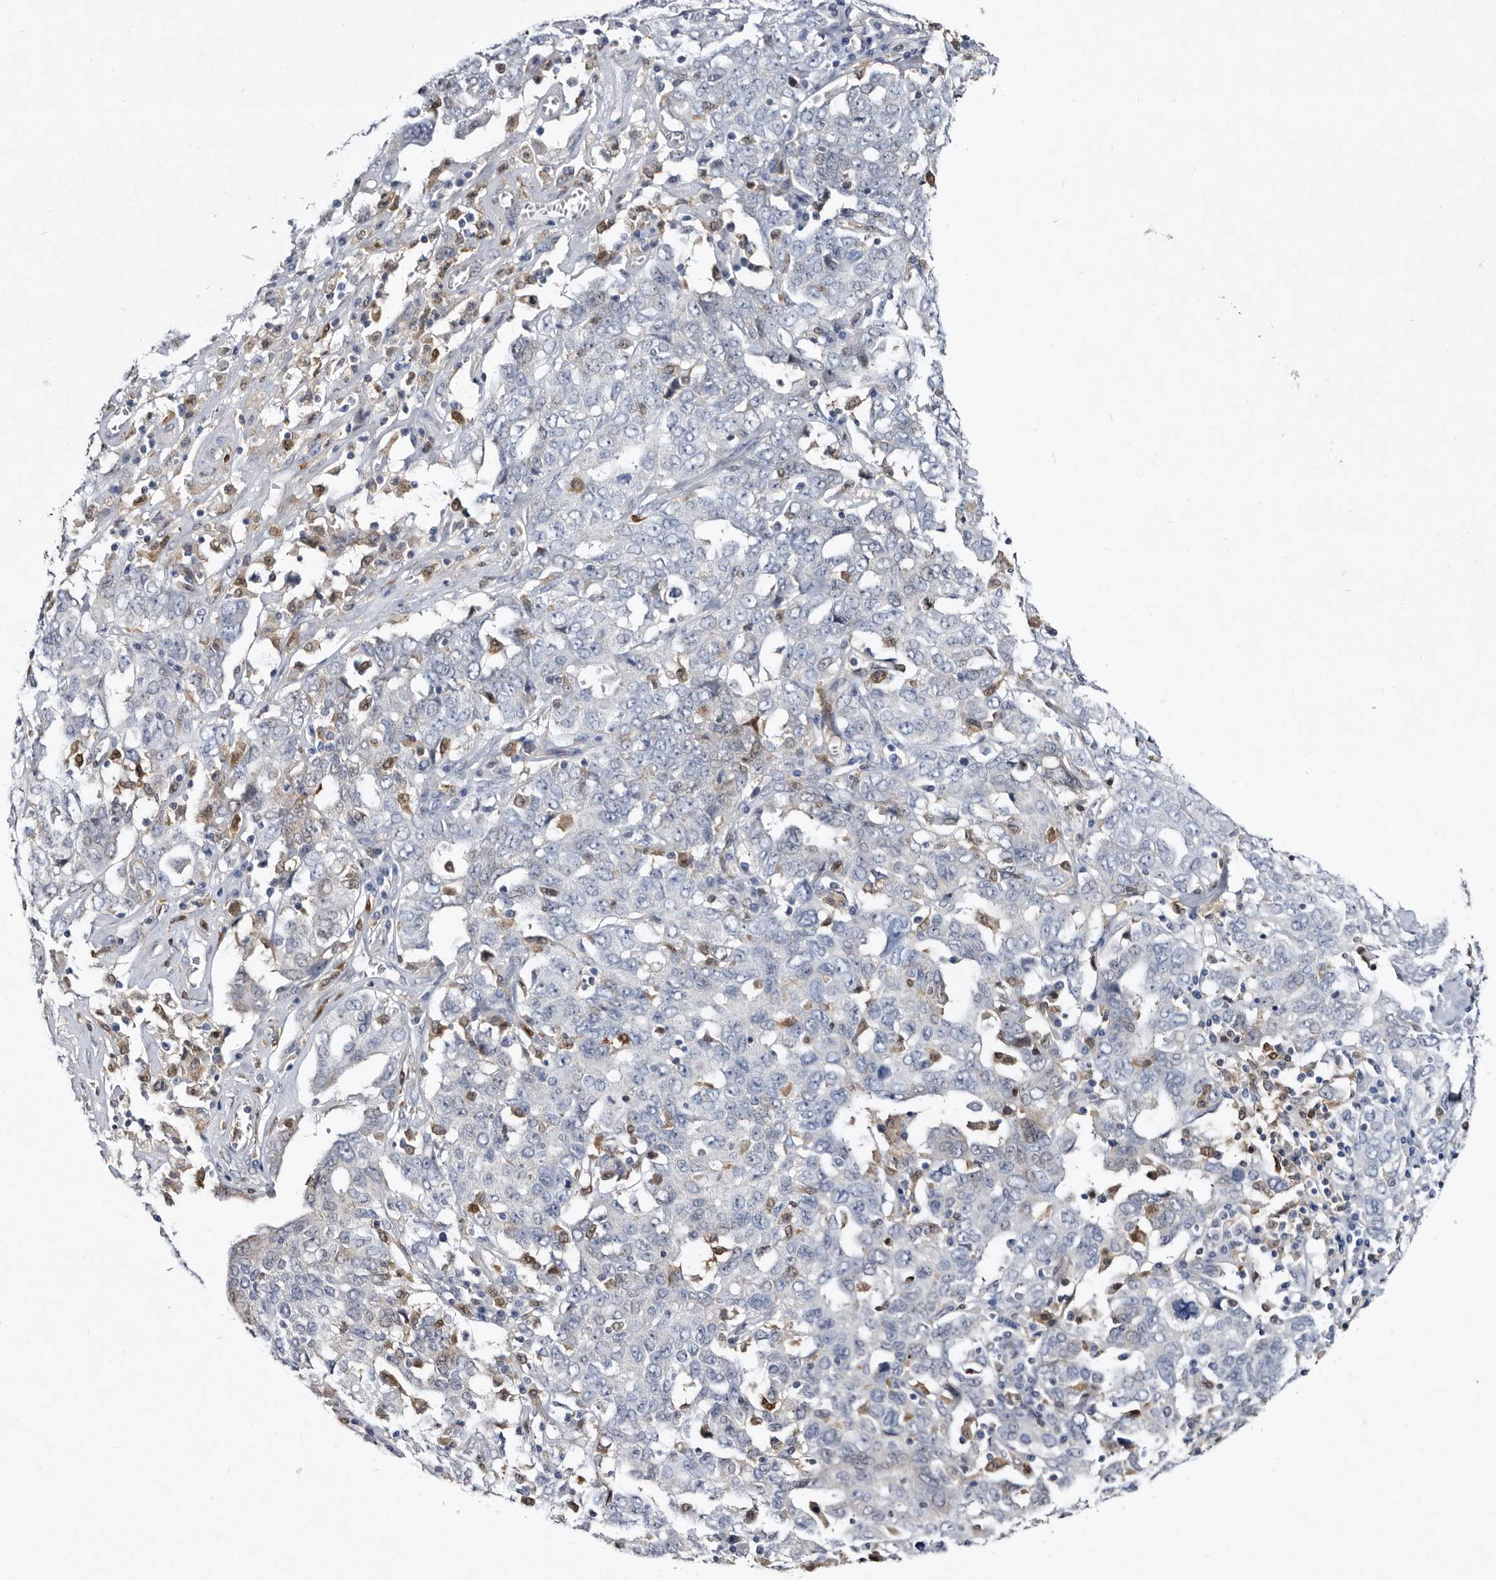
{"staining": {"intensity": "negative", "quantity": "none", "location": "none"}, "tissue": "ovarian cancer", "cell_type": "Tumor cells", "image_type": "cancer", "snomed": [{"axis": "morphology", "description": "Carcinoma, endometroid"}, {"axis": "topography", "description": "Ovary"}], "caption": "This photomicrograph is of endometroid carcinoma (ovarian) stained with IHC to label a protein in brown with the nuclei are counter-stained blue. There is no expression in tumor cells.", "gene": "SERPINB8", "patient": {"sex": "female", "age": 62}}